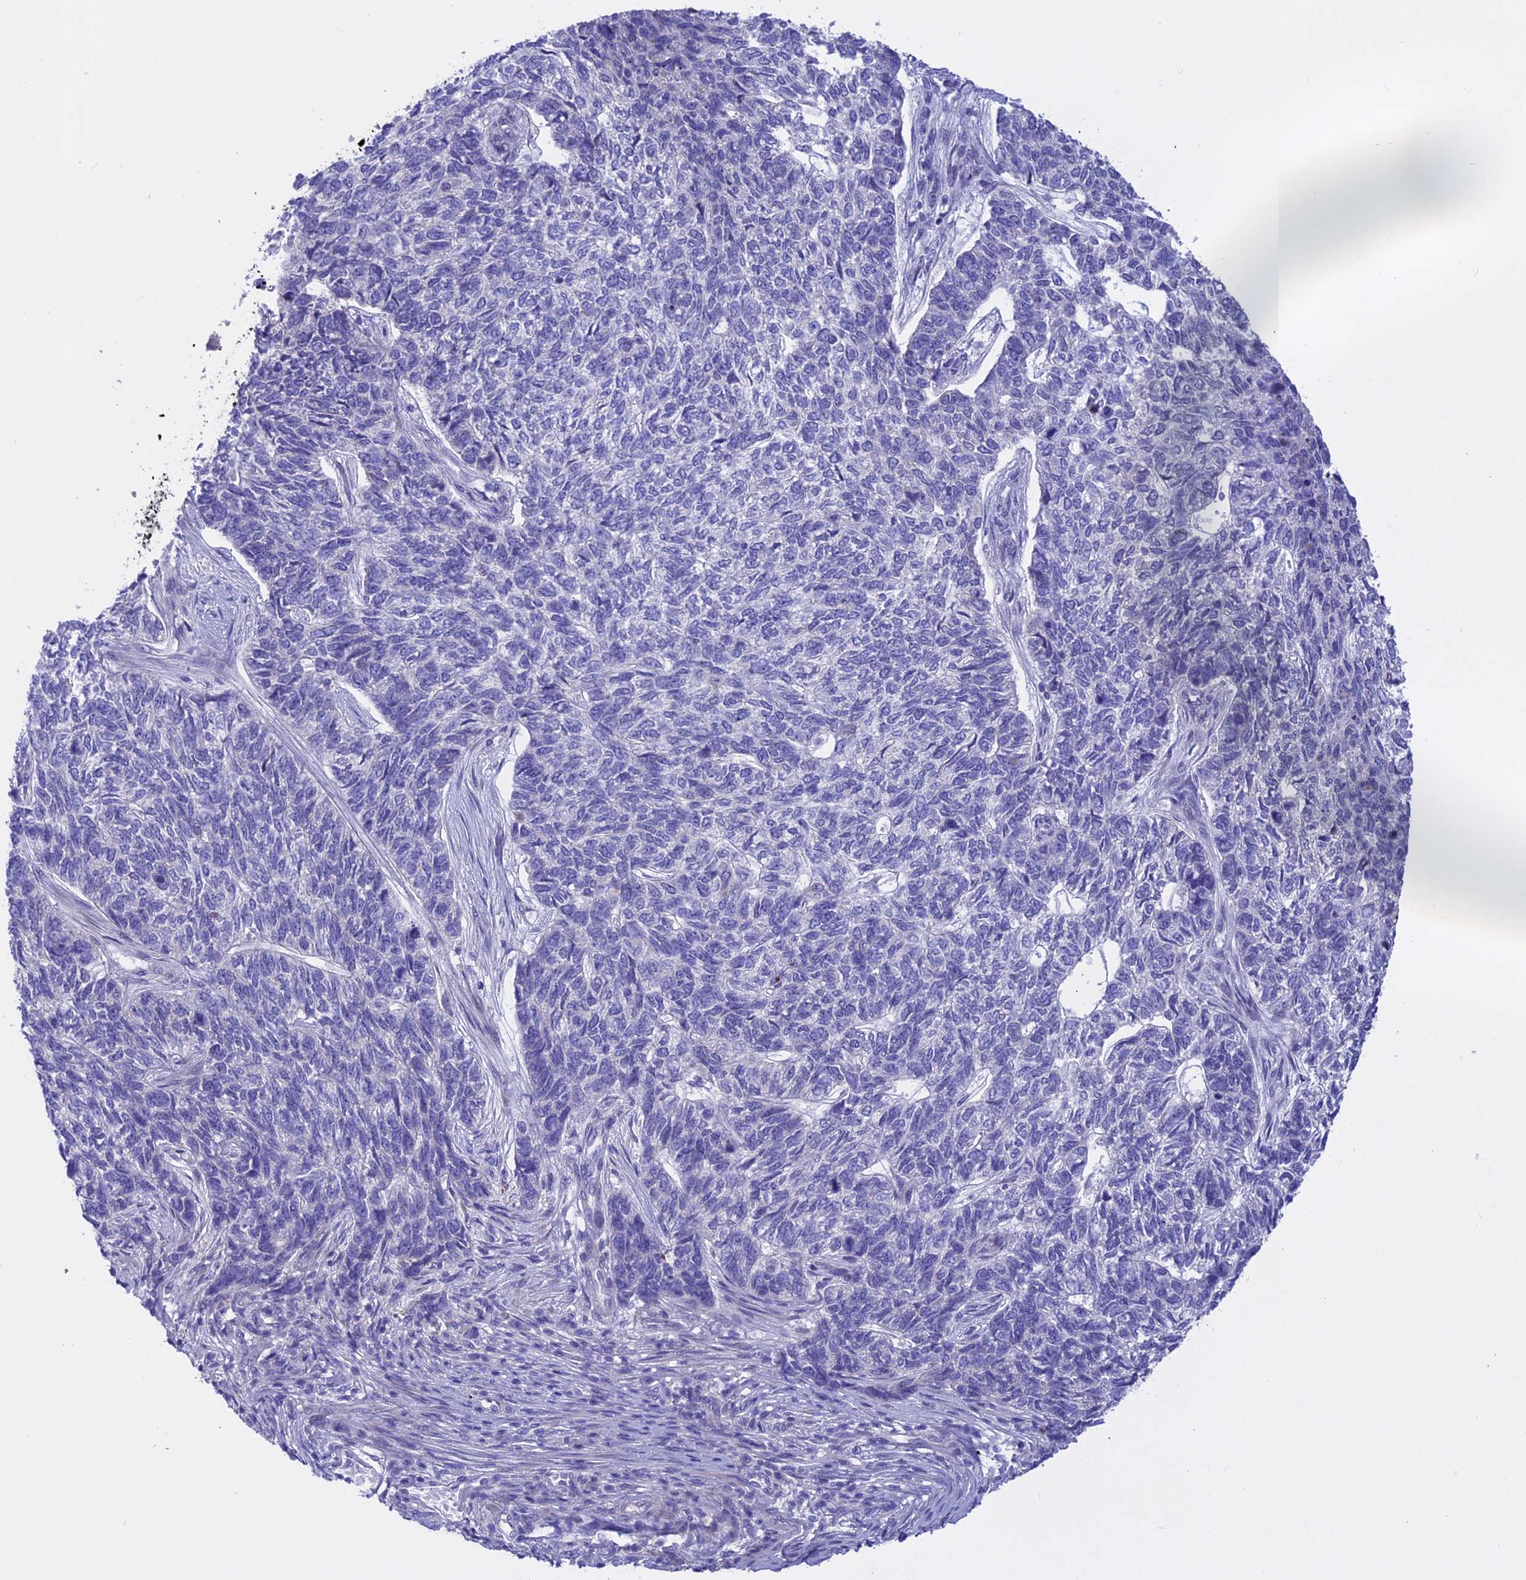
{"staining": {"intensity": "negative", "quantity": "none", "location": "none"}, "tissue": "skin cancer", "cell_type": "Tumor cells", "image_type": "cancer", "snomed": [{"axis": "morphology", "description": "Basal cell carcinoma"}, {"axis": "topography", "description": "Skin"}], "caption": "A histopathology image of basal cell carcinoma (skin) stained for a protein demonstrates no brown staining in tumor cells.", "gene": "TMEM138", "patient": {"sex": "female", "age": 65}}